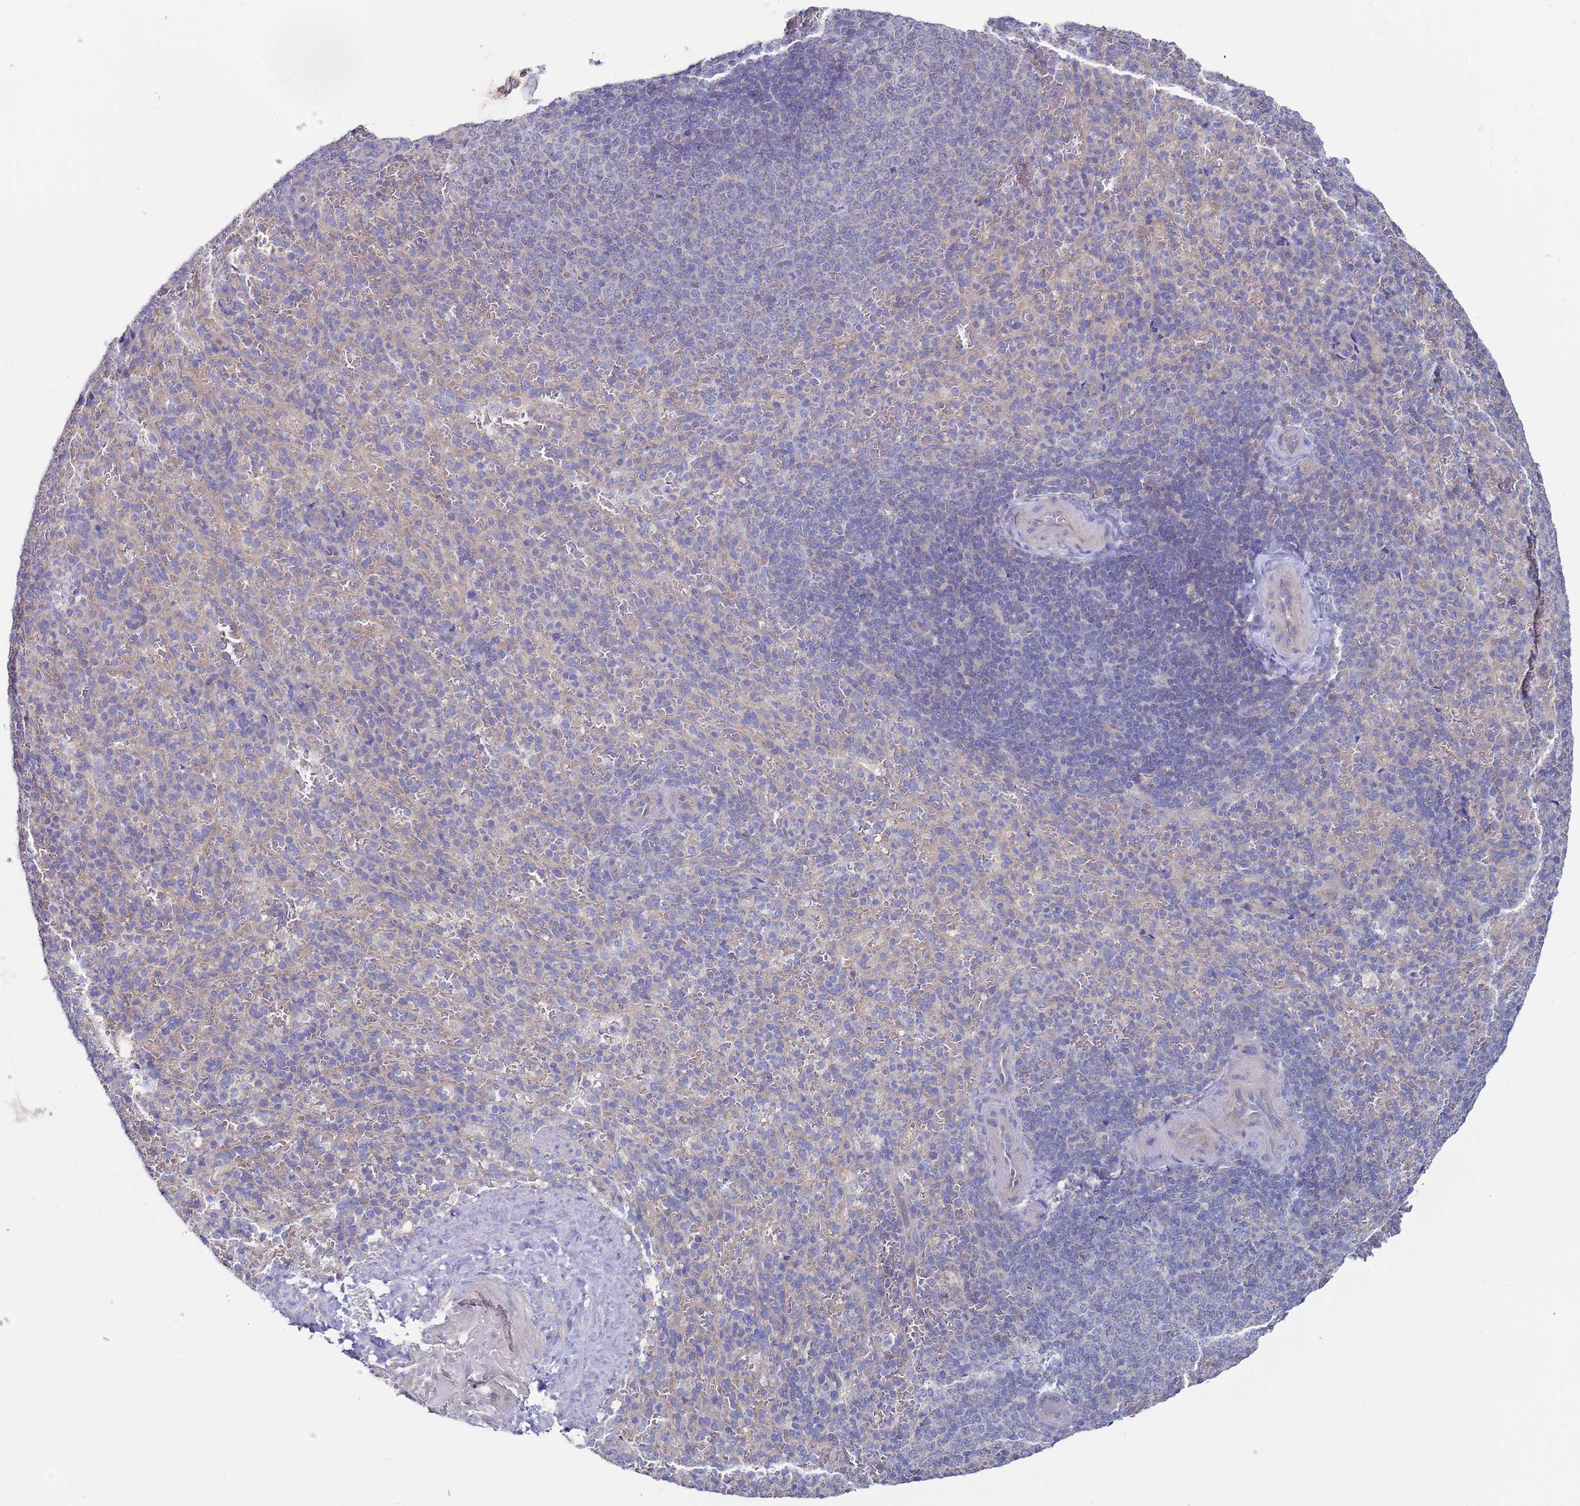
{"staining": {"intensity": "negative", "quantity": "none", "location": "none"}, "tissue": "spleen", "cell_type": "Cells in red pulp", "image_type": "normal", "snomed": [{"axis": "morphology", "description": "Normal tissue, NOS"}, {"axis": "topography", "description": "Spleen"}], "caption": "IHC micrograph of unremarkable spleen stained for a protein (brown), which reveals no staining in cells in red pulp.", "gene": "SCAPER", "patient": {"sex": "female", "age": 21}}